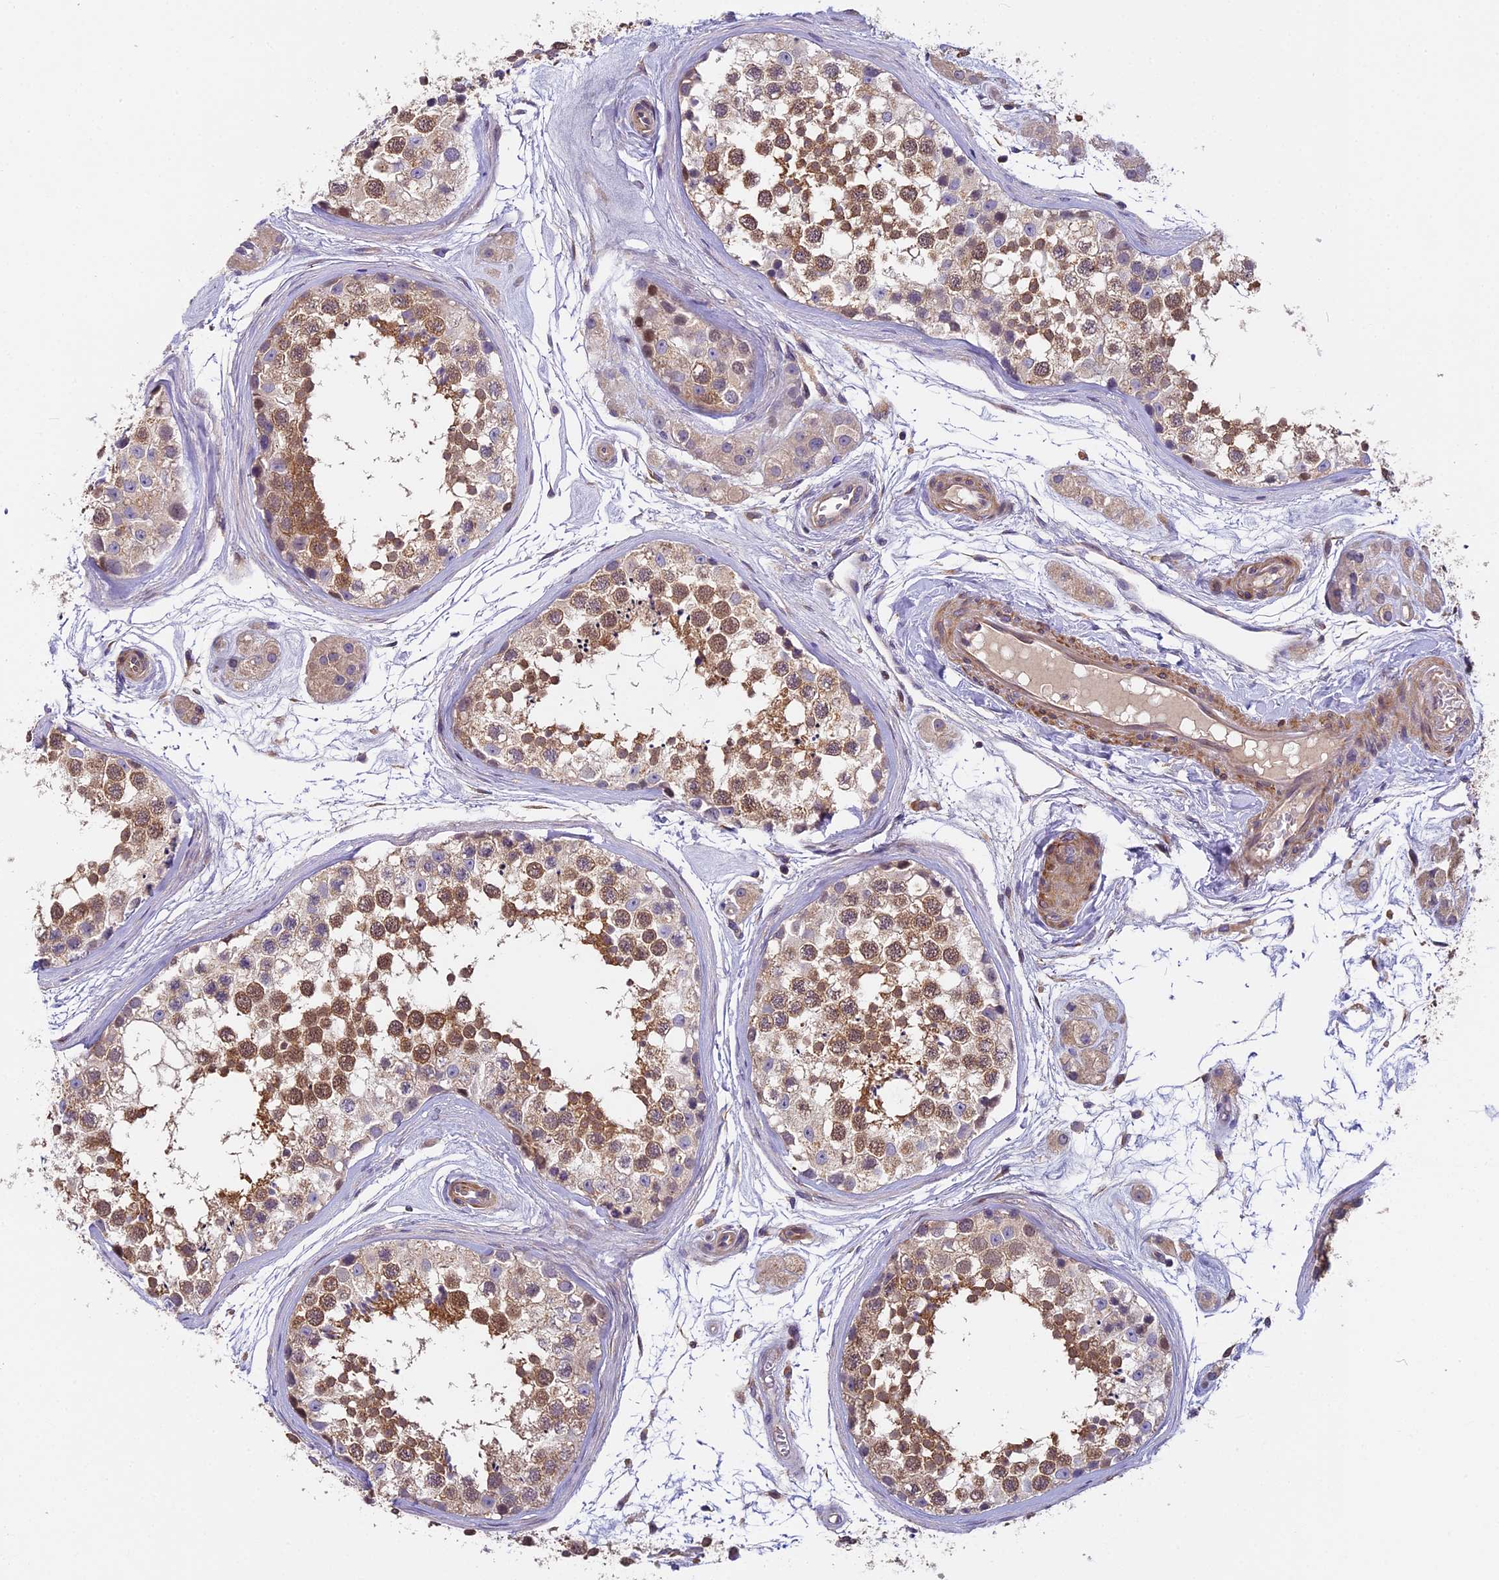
{"staining": {"intensity": "moderate", "quantity": "25%-75%", "location": "cytoplasmic/membranous"}, "tissue": "testis", "cell_type": "Cells in seminiferous ducts", "image_type": "normal", "snomed": [{"axis": "morphology", "description": "Normal tissue, NOS"}, {"axis": "topography", "description": "Testis"}], "caption": "DAB (3,3'-diaminobenzidine) immunohistochemical staining of unremarkable human testis demonstrates moderate cytoplasmic/membranous protein expression in approximately 25%-75% of cells in seminiferous ducts.", "gene": "FAM98C", "patient": {"sex": "male", "age": 56}}